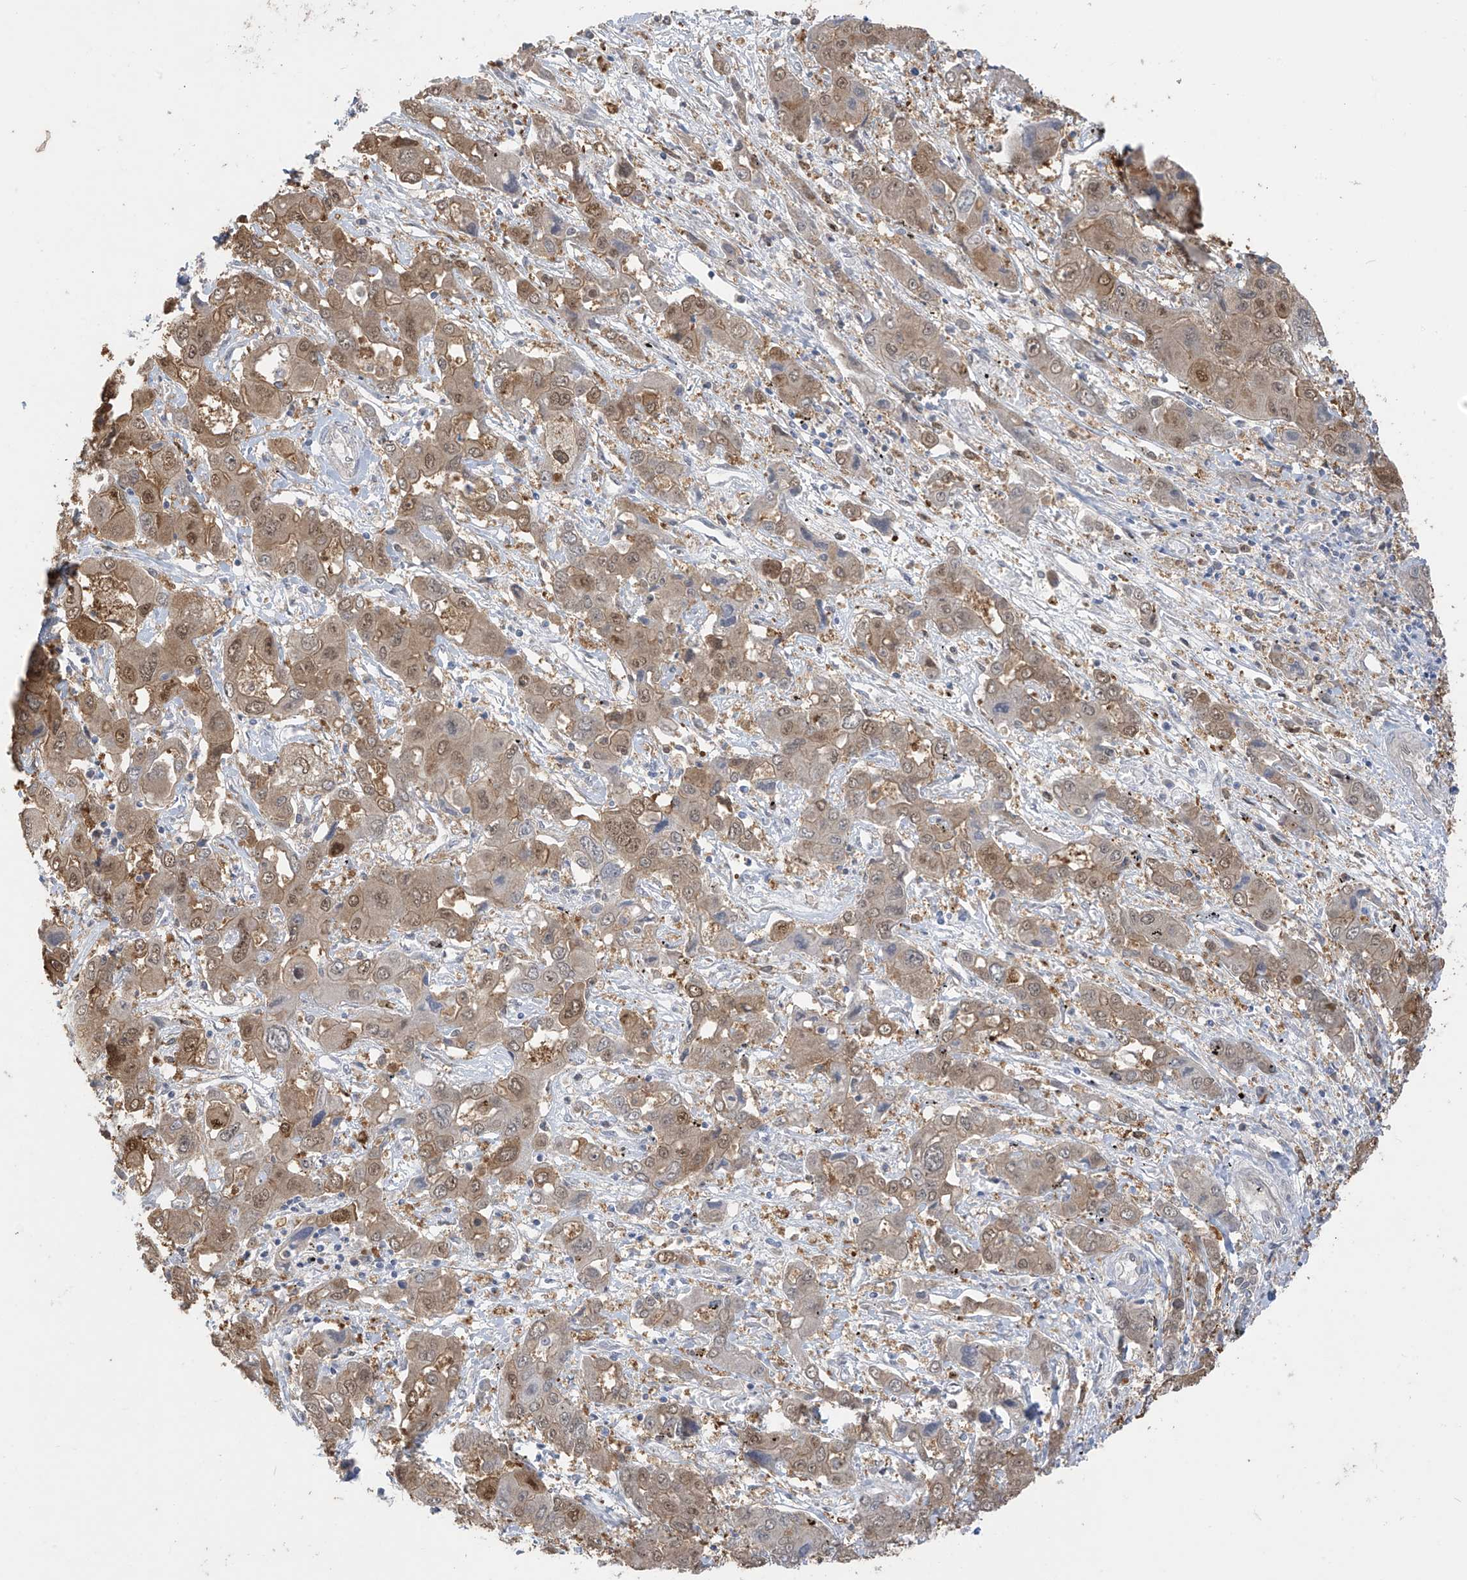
{"staining": {"intensity": "moderate", "quantity": ">75%", "location": "cytoplasmic/membranous,nuclear"}, "tissue": "liver cancer", "cell_type": "Tumor cells", "image_type": "cancer", "snomed": [{"axis": "morphology", "description": "Cholangiocarcinoma"}, {"axis": "topography", "description": "Liver"}], "caption": "This is a photomicrograph of IHC staining of liver cholangiocarcinoma, which shows moderate staining in the cytoplasmic/membranous and nuclear of tumor cells.", "gene": "IDH1", "patient": {"sex": "male", "age": 67}}